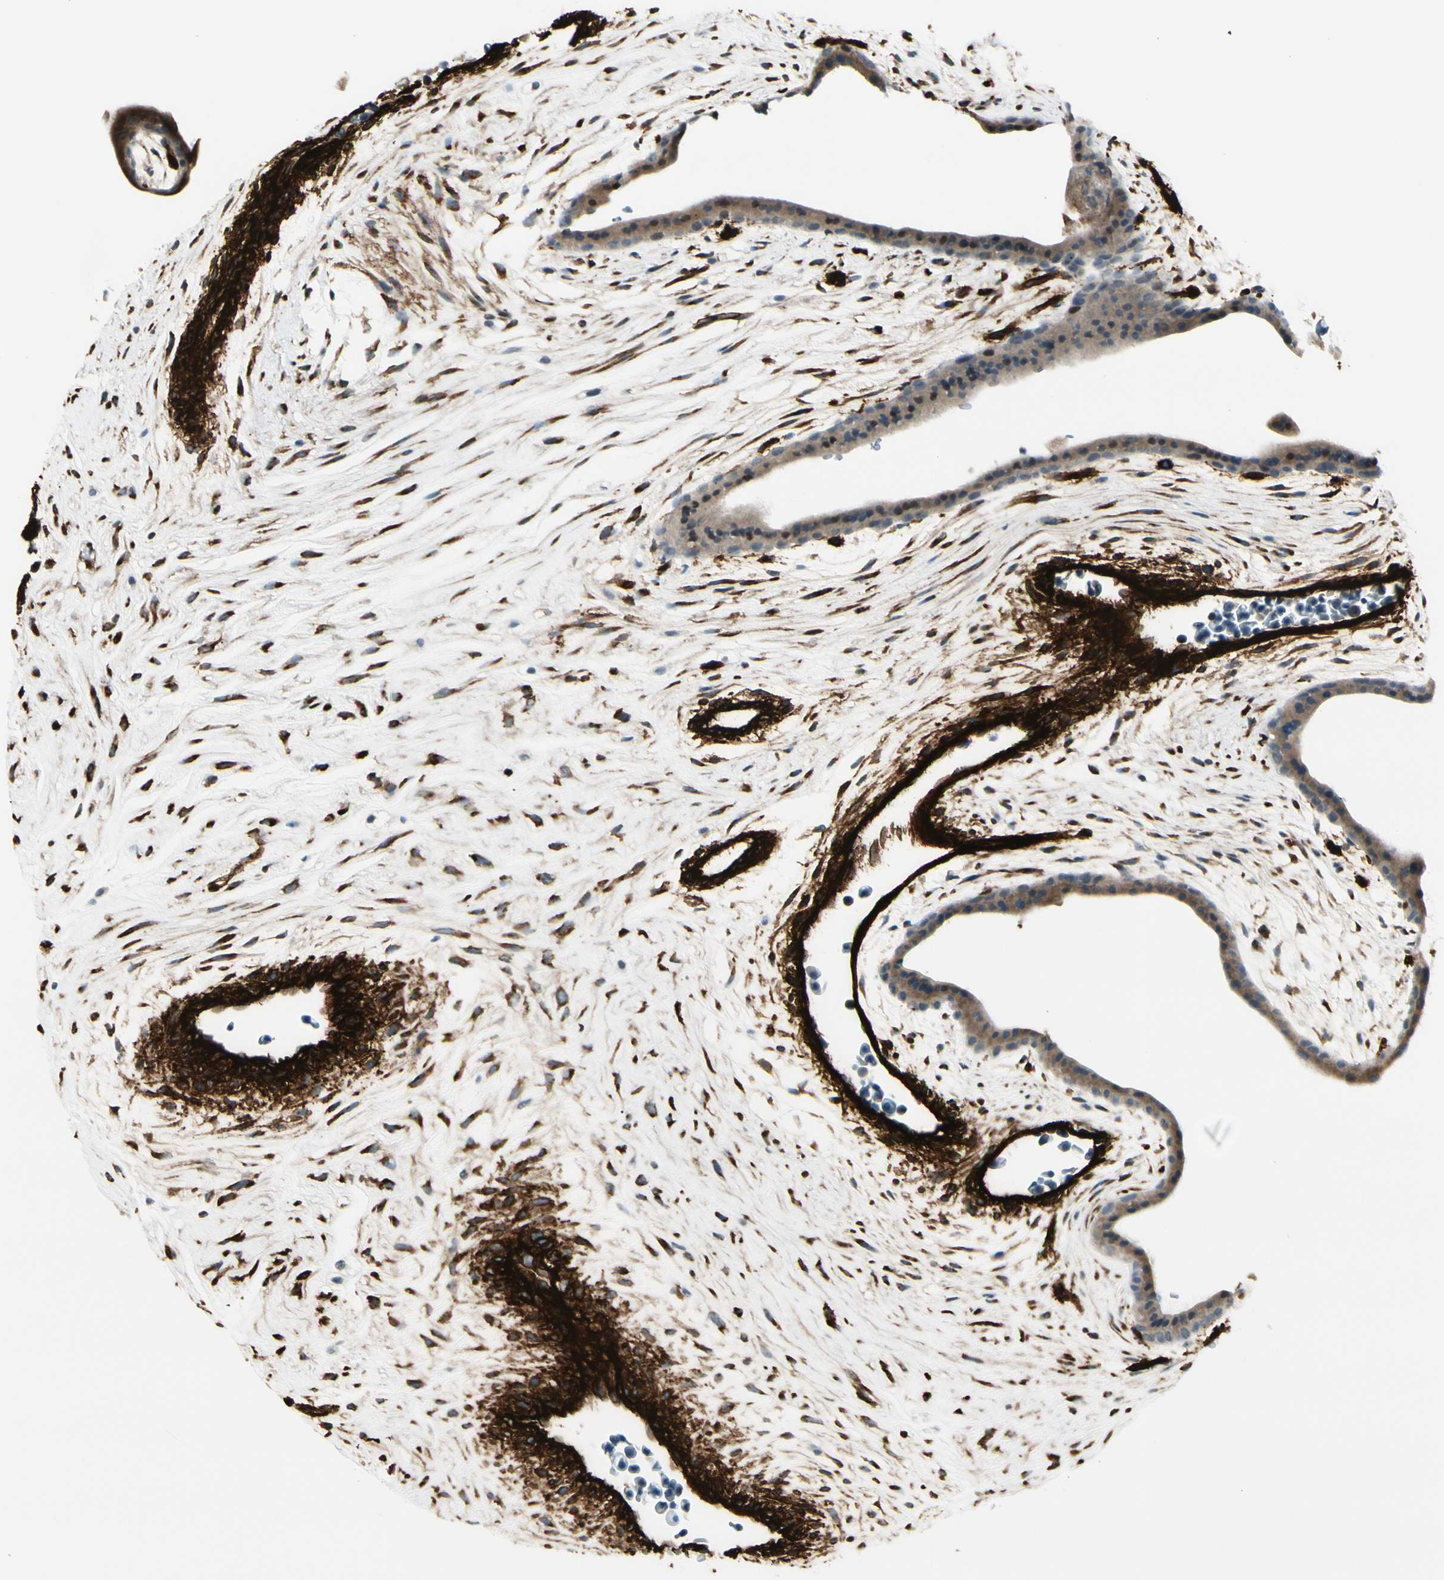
{"staining": {"intensity": "moderate", "quantity": "25%-75%", "location": "cytoplasmic/membranous"}, "tissue": "placenta", "cell_type": "Trophoblastic cells", "image_type": "normal", "snomed": [{"axis": "morphology", "description": "Normal tissue, NOS"}, {"axis": "topography", "description": "Placenta"}], "caption": "Protein expression by IHC displays moderate cytoplasmic/membranous expression in approximately 25%-75% of trophoblastic cells in normal placenta.", "gene": "MCAM", "patient": {"sex": "female", "age": 35}}